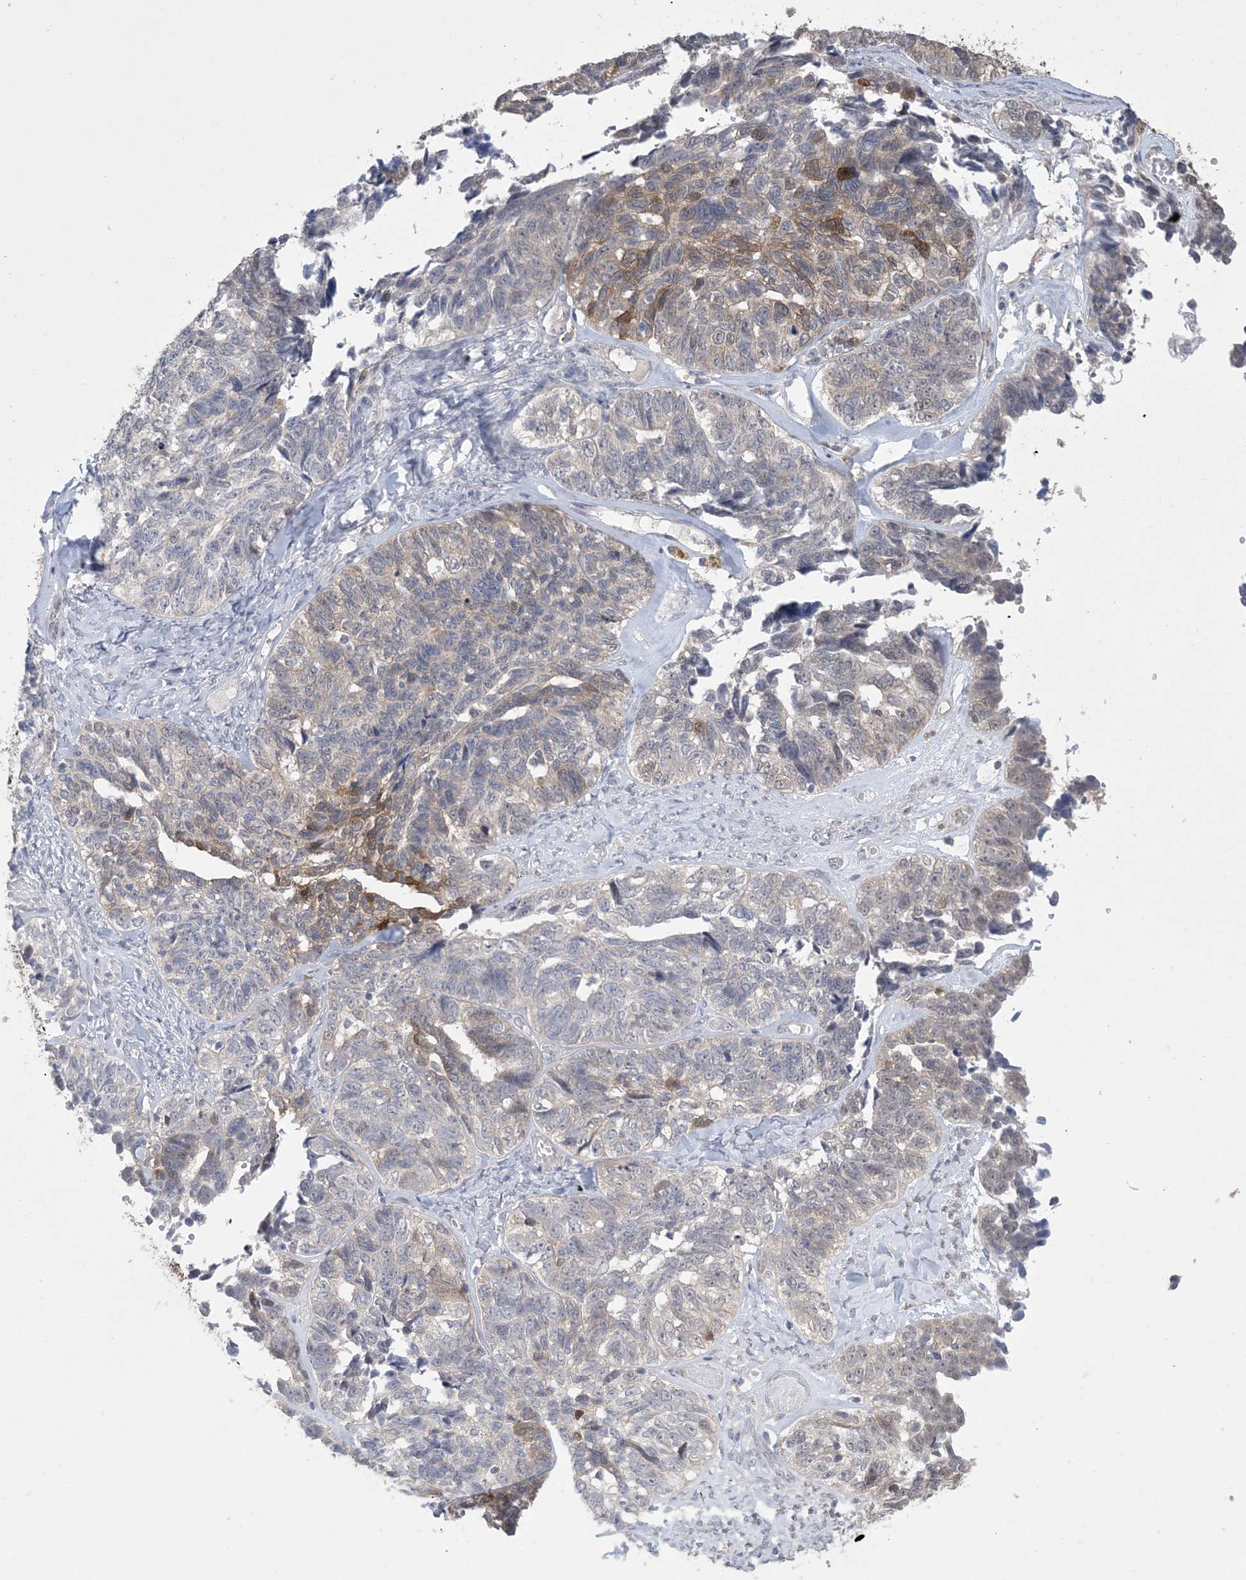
{"staining": {"intensity": "moderate", "quantity": "<25%", "location": "cytoplasmic/membranous"}, "tissue": "ovarian cancer", "cell_type": "Tumor cells", "image_type": "cancer", "snomed": [{"axis": "morphology", "description": "Cystadenocarcinoma, serous, NOS"}, {"axis": "topography", "description": "Ovary"}], "caption": "Immunohistochemical staining of human ovarian serous cystadenocarcinoma demonstrates moderate cytoplasmic/membranous protein staining in about <25% of tumor cells.", "gene": "HMGCS1", "patient": {"sex": "female", "age": 79}}